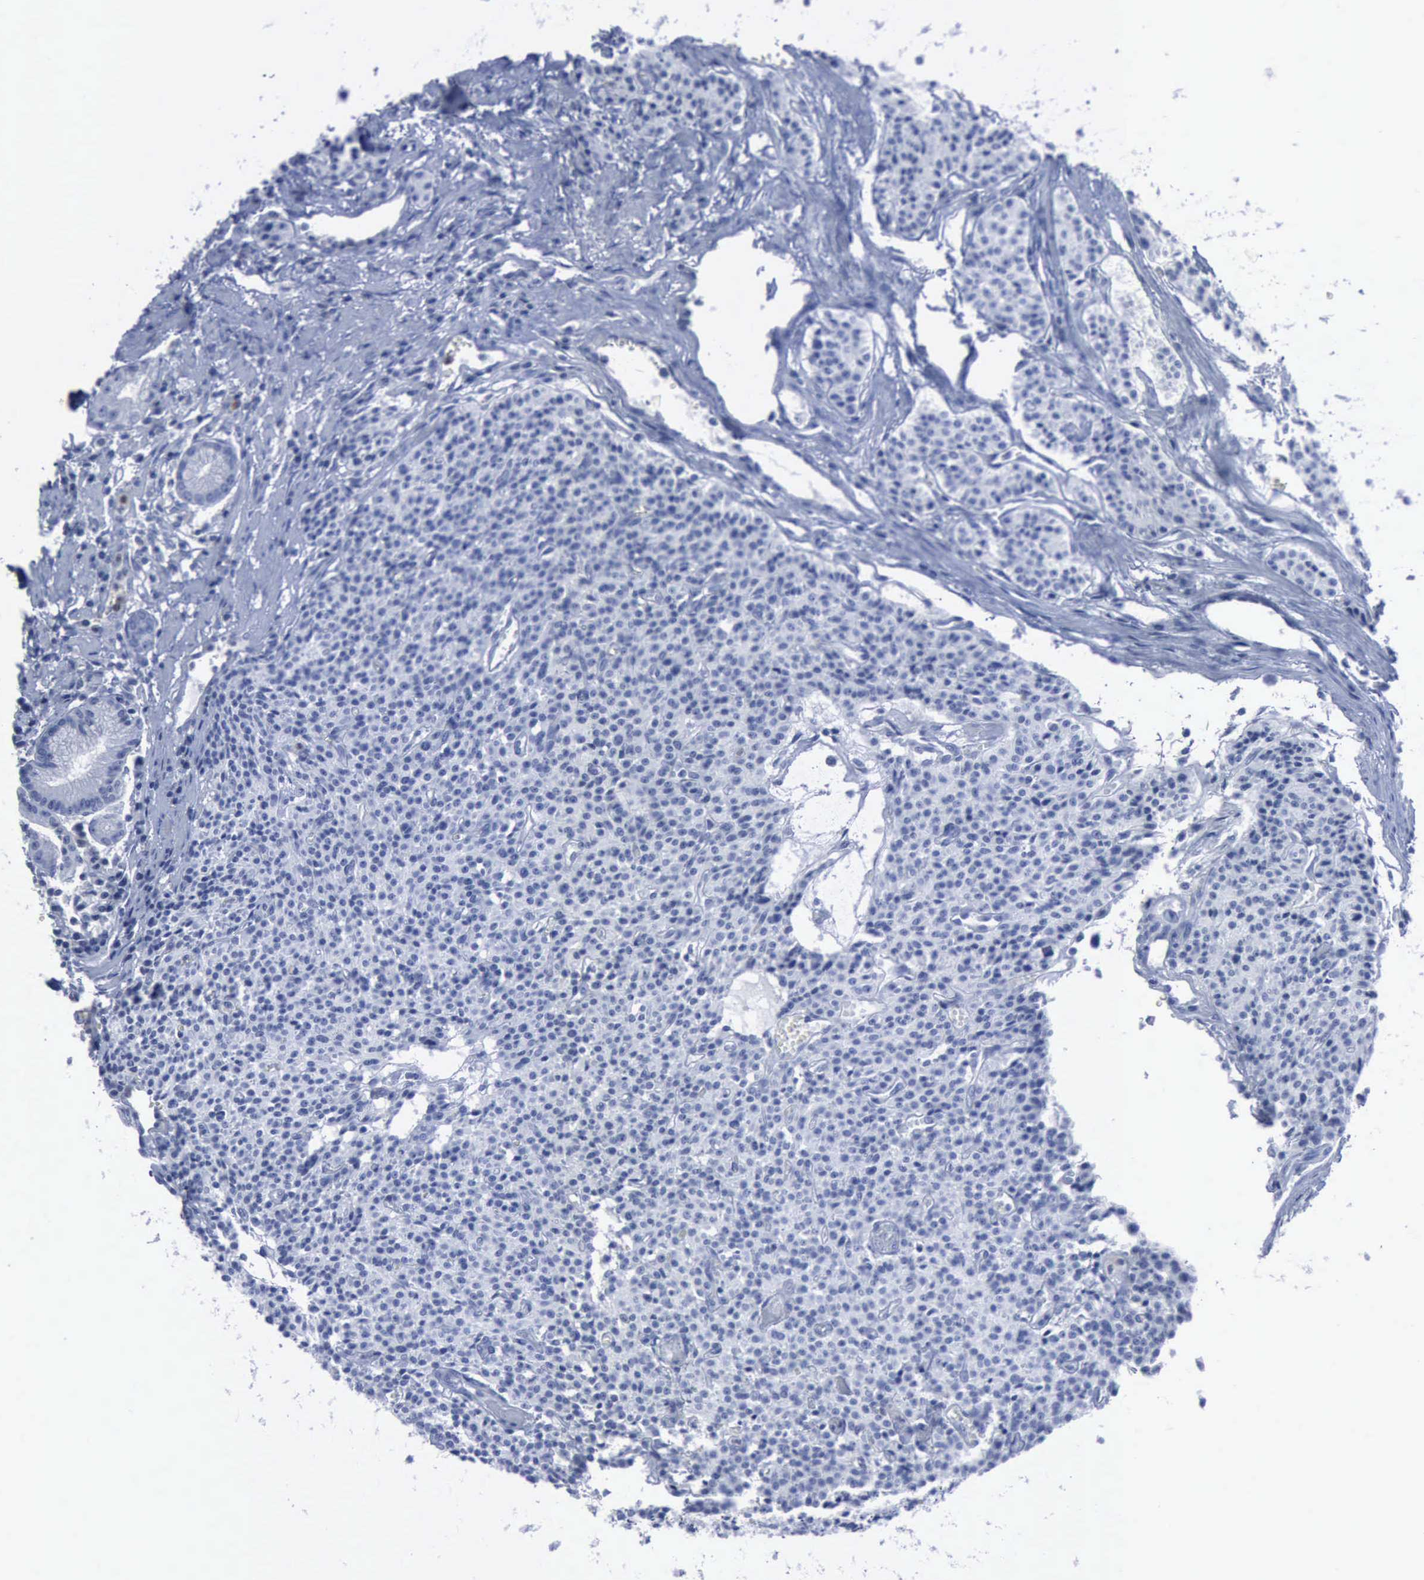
{"staining": {"intensity": "negative", "quantity": "none", "location": "none"}, "tissue": "carcinoid", "cell_type": "Tumor cells", "image_type": "cancer", "snomed": [{"axis": "morphology", "description": "Carcinoid, malignant, NOS"}, {"axis": "topography", "description": "Stomach"}], "caption": "Human carcinoid stained for a protein using immunohistochemistry reveals no expression in tumor cells.", "gene": "CSTA", "patient": {"sex": "female", "age": 76}}